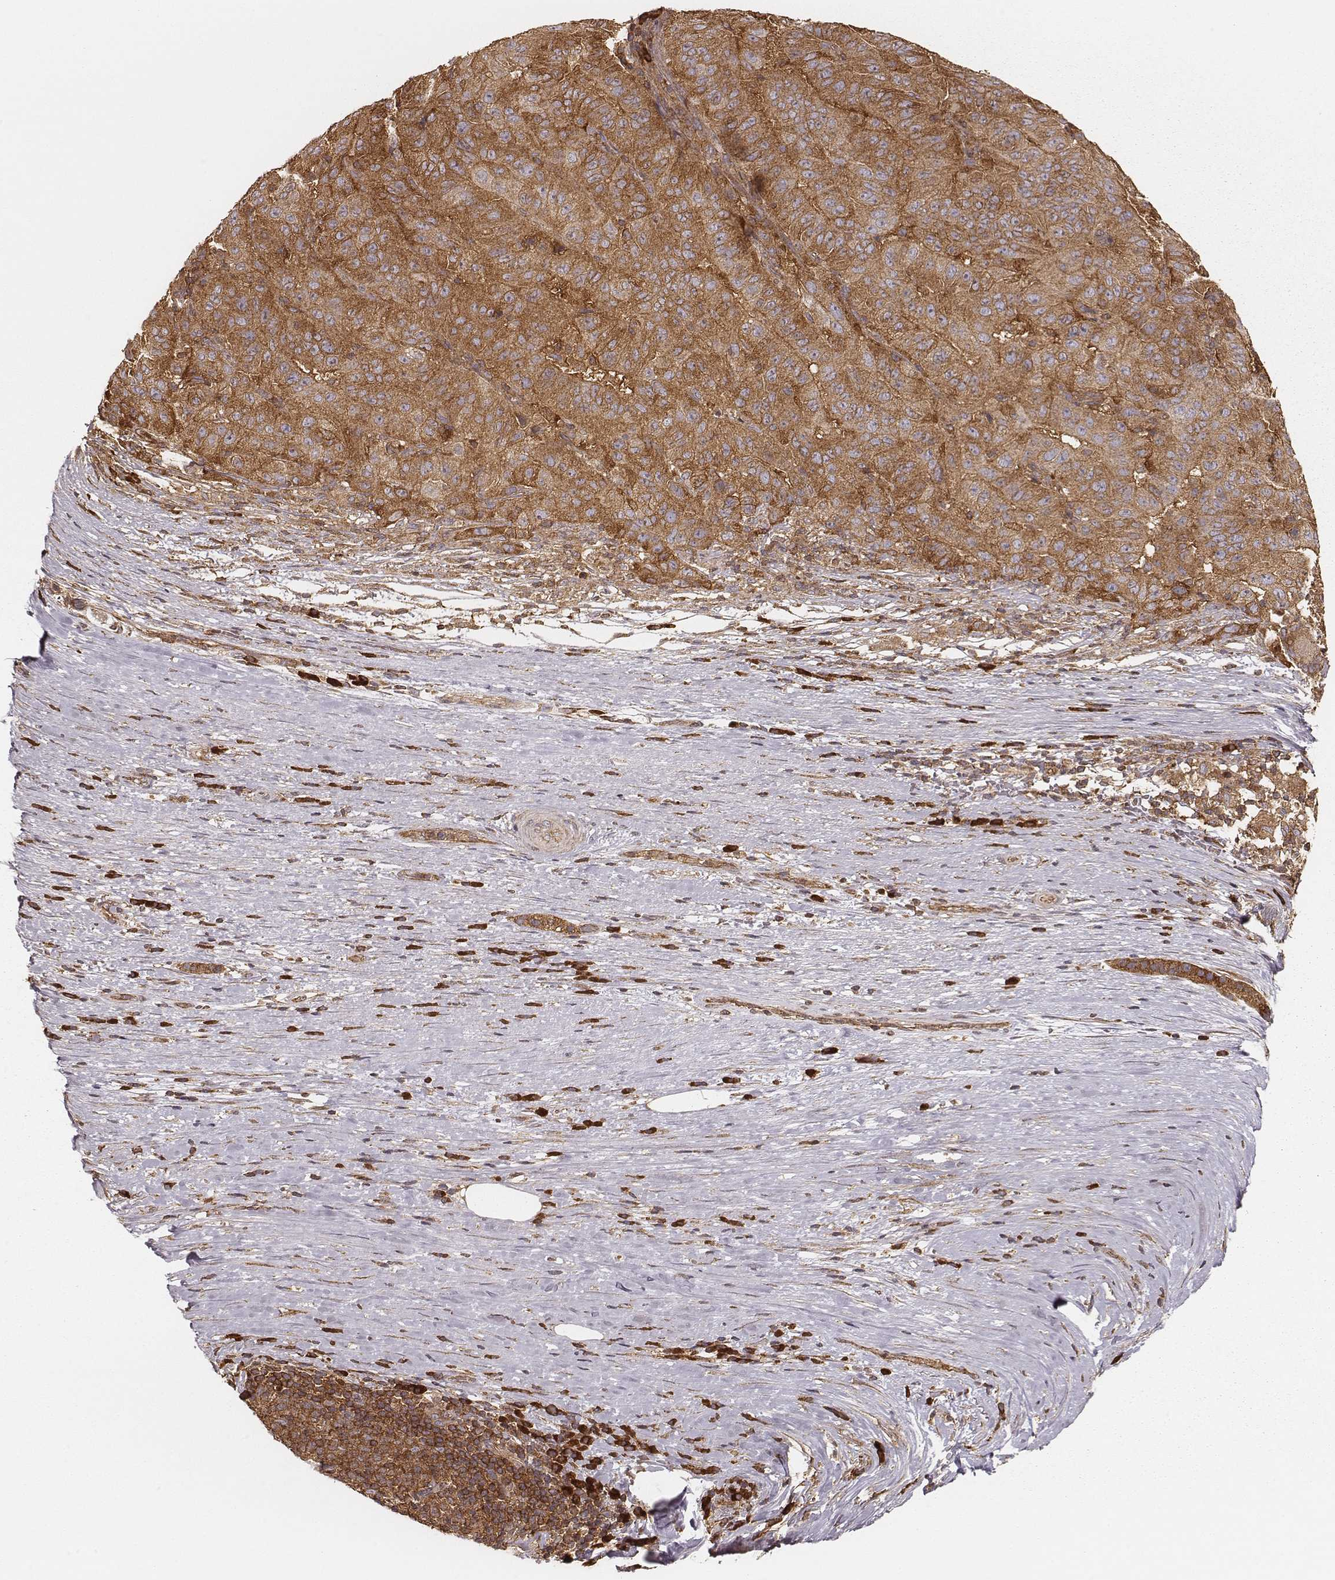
{"staining": {"intensity": "moderate", "quantity": ">75%", "location": "cytoplasmic/membranous"}, "tissue": "pancreatic cancer", "cell_type": "Tumor cells", "image_type": "cancer", "snomed": [{"axis": "morphology", "description": "Adenocarcinoma, NOS"}, {"axis": "topography", "description": "Pancreas"}], "caption": "Human pancreatic cancer stained with a brown dye reveals moderate cytoplasmic/membranous positive positivity in approximately >75% of tumor cells.", "gene": "CARS1", "patient": {"sex": "male", "age": 63}}